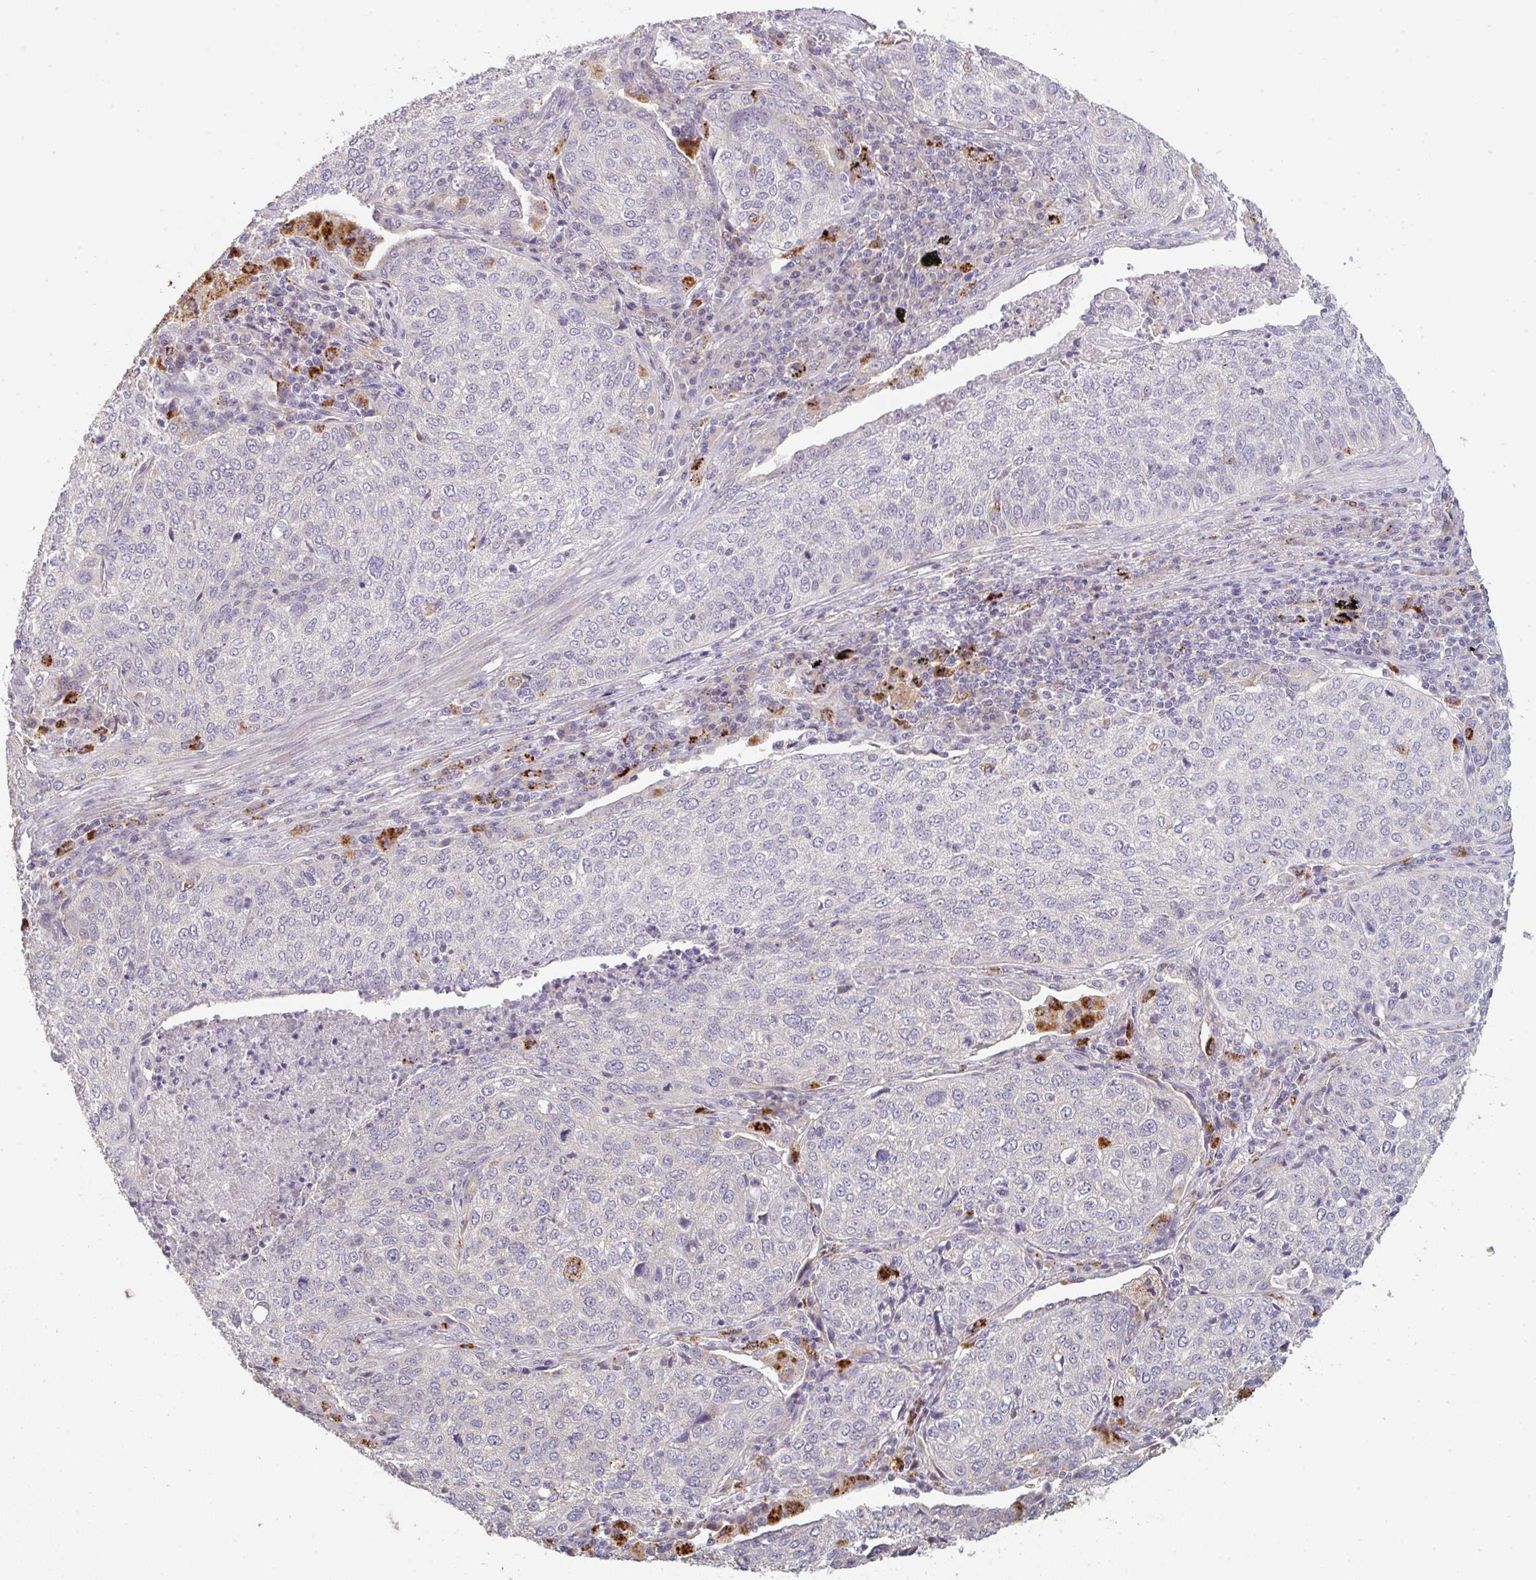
{"staining": {"intensity": "negative", "quantity": "none", "location": "none"}, "tissue": "lung cancer", "cell_type": "Tumor cells", "image_type": "cancer", "snomed": [{"axis": "morphology", "description": "Squamous cell carcinoma, NOS"}, {"axis": "topography", "description": "Lung"}], "caption": "This is an immunohistochemistry micrograph of human lung cancer. There is no expression in tumor cells.", "gene": "TMEM237", "patient": {"sex": "male", "age": 63}}